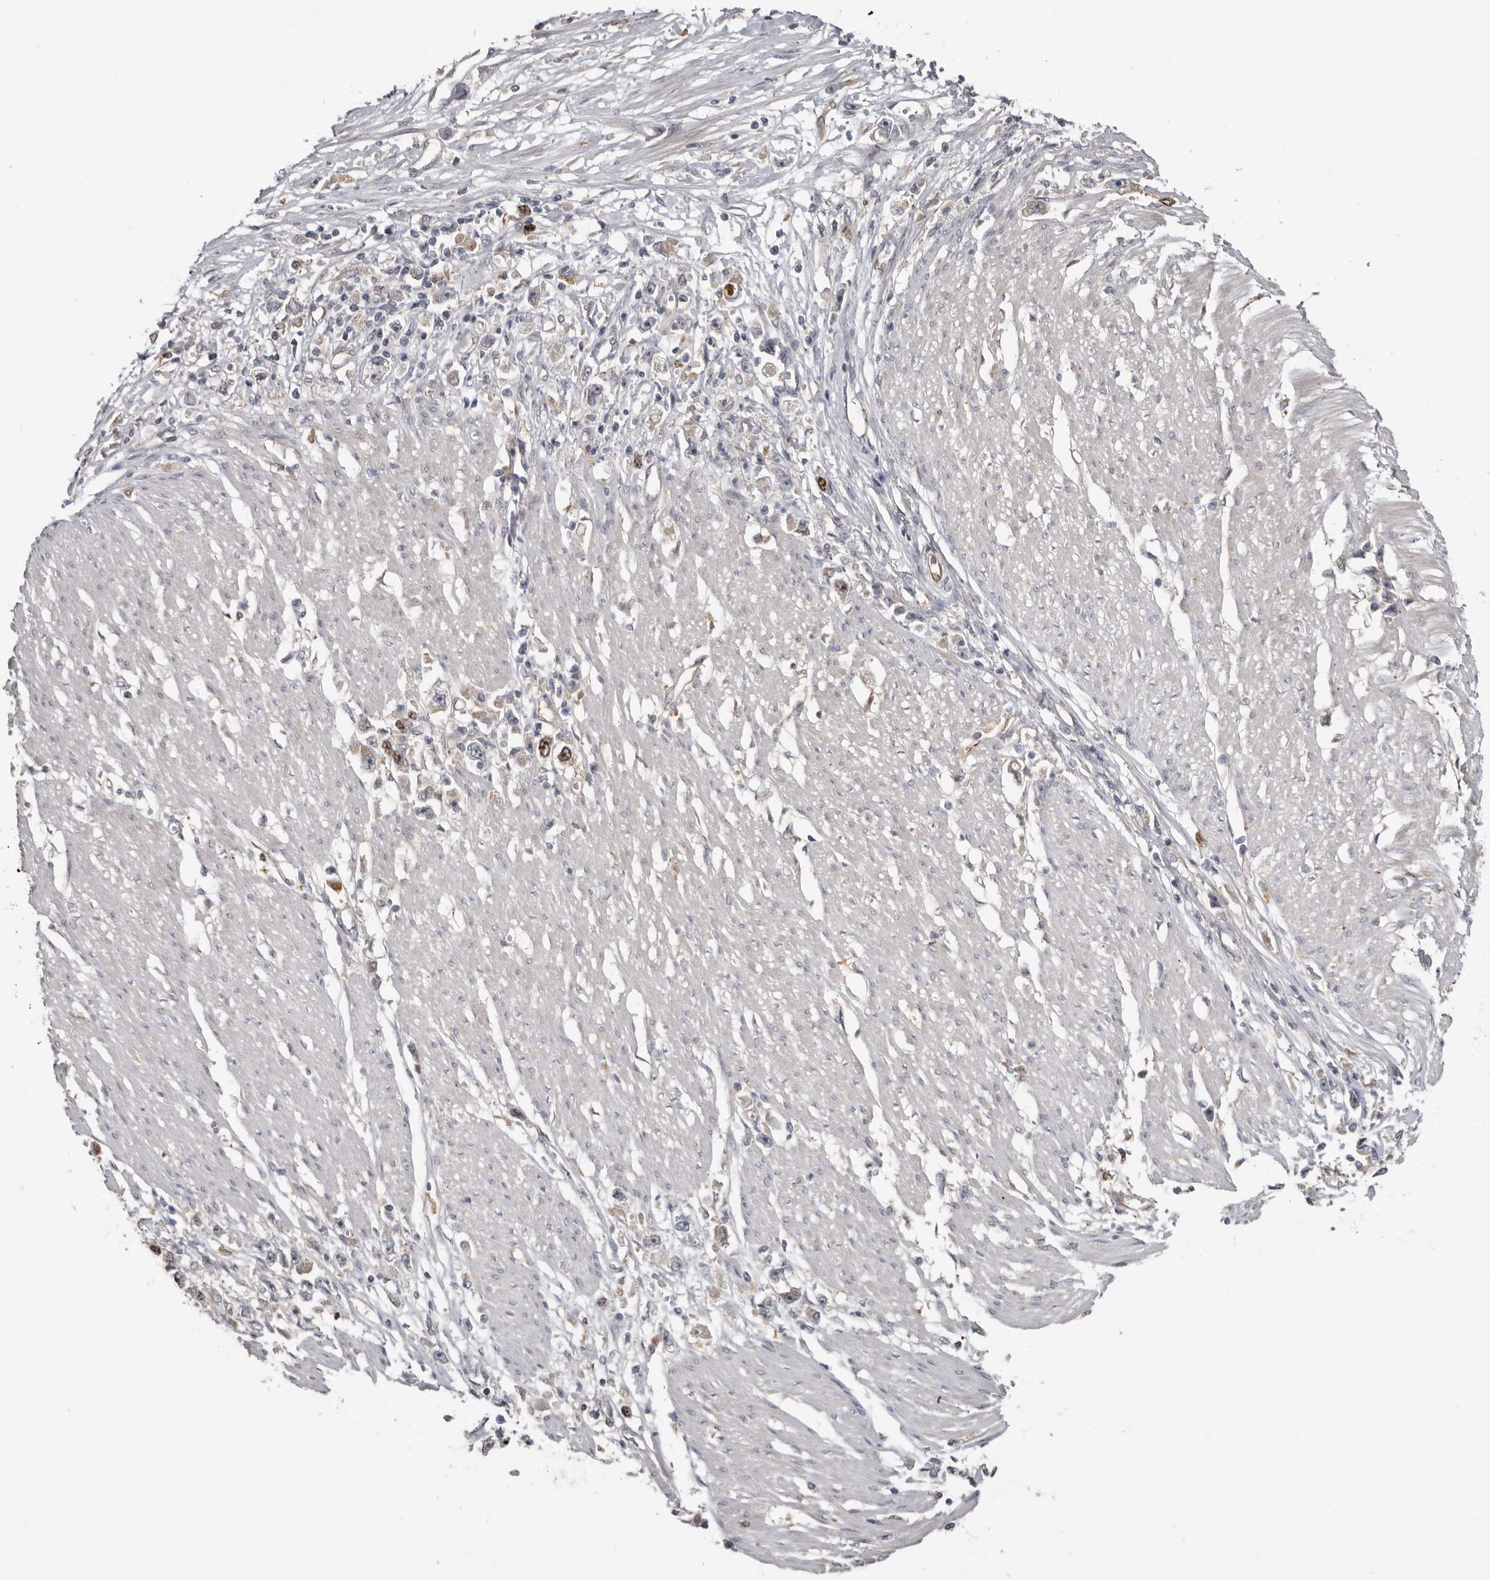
{"staining": {"intensity": "moderate", "quantity": "<25%", "location": "nuclear"}, "tissue": "stomach cancer", "cell_type": "Tumor cells", "image_type": "cancer", "snomed": [{"axis": "morphology", "description": "Adenocarcinoma, NOS"}, {"axis": "topography", "description": "Stomach"}], "caption": "High-power microscopy captured an immunohistochemistry (IHC) image of stomach cancer, revealing moderate nuclear expression in approximately <25% of tumor cells.", "gene": "CDCA8", "patient": {"sex": "female", "age": 59}}